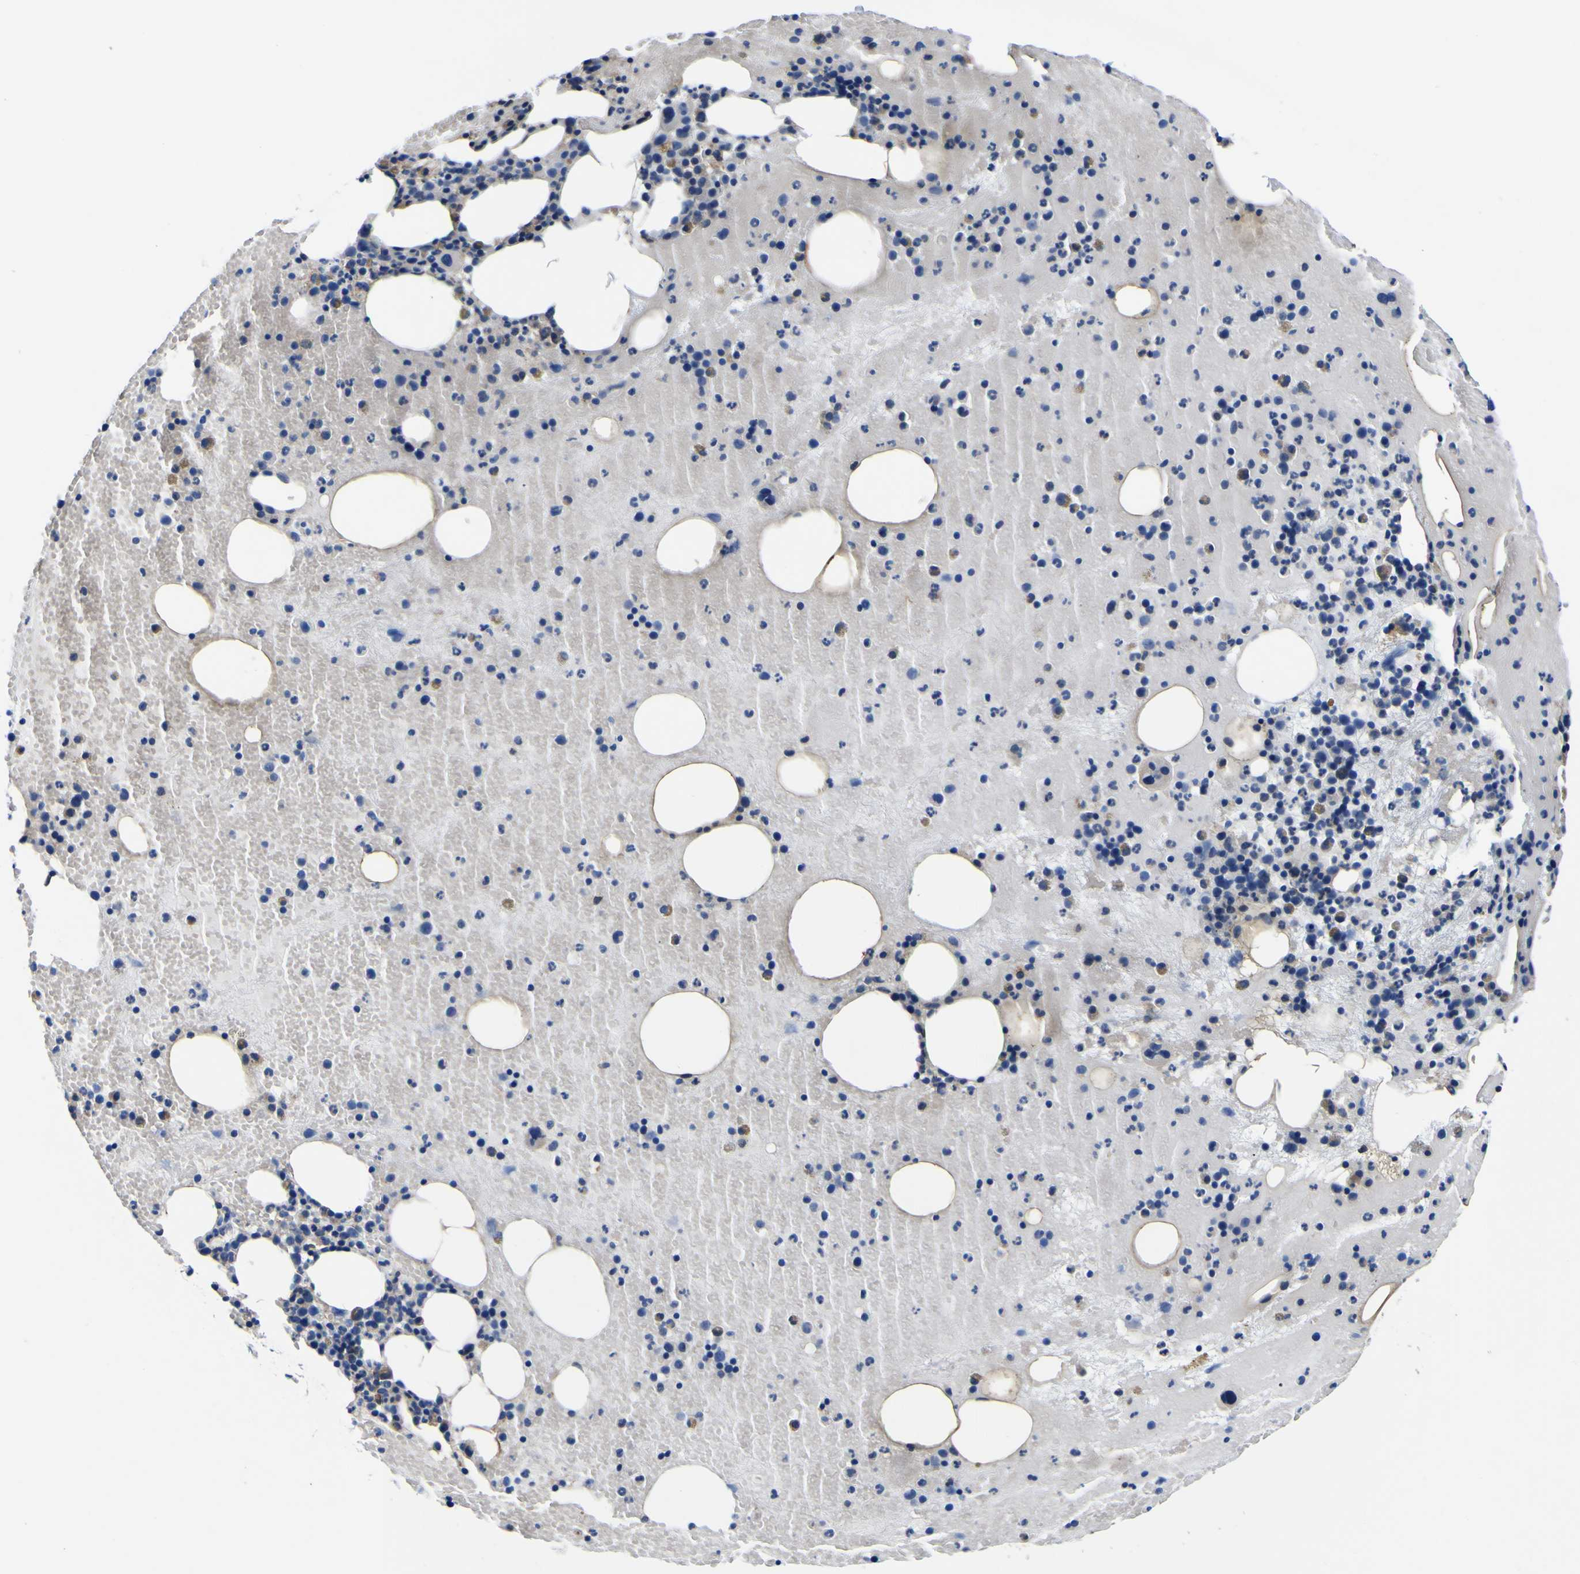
{"staining": {"intensity": "moderate", "quantity": "25%-75%", "location": "cytoplasmic/membranous"}, "tissue": "bone marrow", "cell_type": "Hematopoietic cells", "image_type": "normal", "snomed": [{"axis": "morphology", "description": "Normal tissue, NOS"}, {"axis": "morphology", "description": "Inflammation, NOS"}, {"axis": "topography", "description": "Bone marrow"}], "caption": "IHC micrograph of unremarkable bone marrow: human bone marrow stained using IHC displays medium levels of moderate protein expression localized specifically in the cytoplasmic/membranous of hematopoietic cells, appearing as a cytoplasmic/membranous brown color.", "gene": "PXDN", "patient": {"sex": "male", "age": 43}}